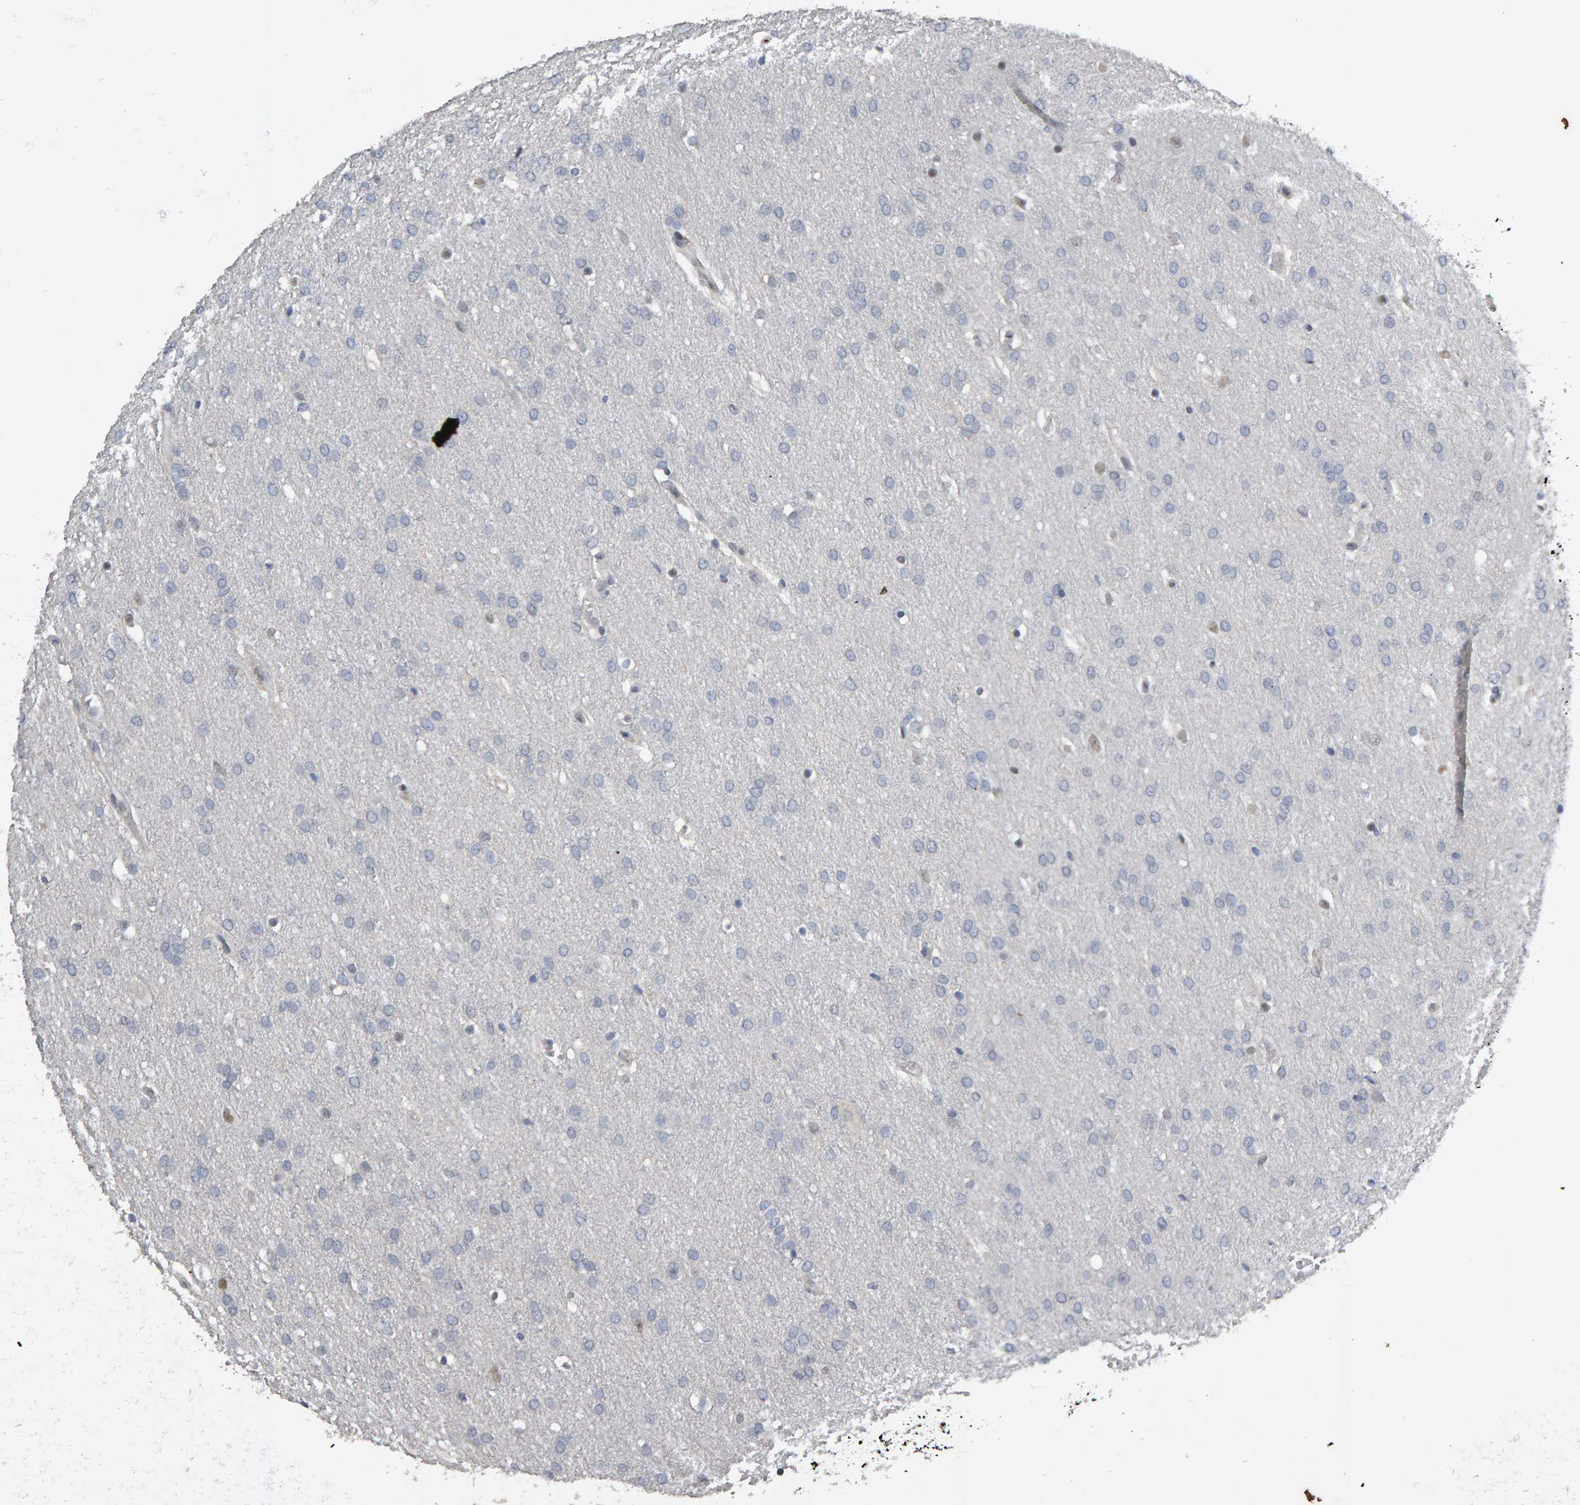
{"staining": {"intensity": "negative", "quantity": "none", "location": "none"}, "tissue": "glioma", "cell_type": "Tumor cells", "image_type": "cancer", "snomed": [{"axis": "morphology", "description": "Glioma, malignant, Low grade"}, {"axis": "topography", "description": "Brain"}], "caption": "Human malignant low-grade glioma stained for a protein using IHC shows no staining in tumor cells.", "gene": "IPO8", "patient": {"sex": "female", "age": 37}}